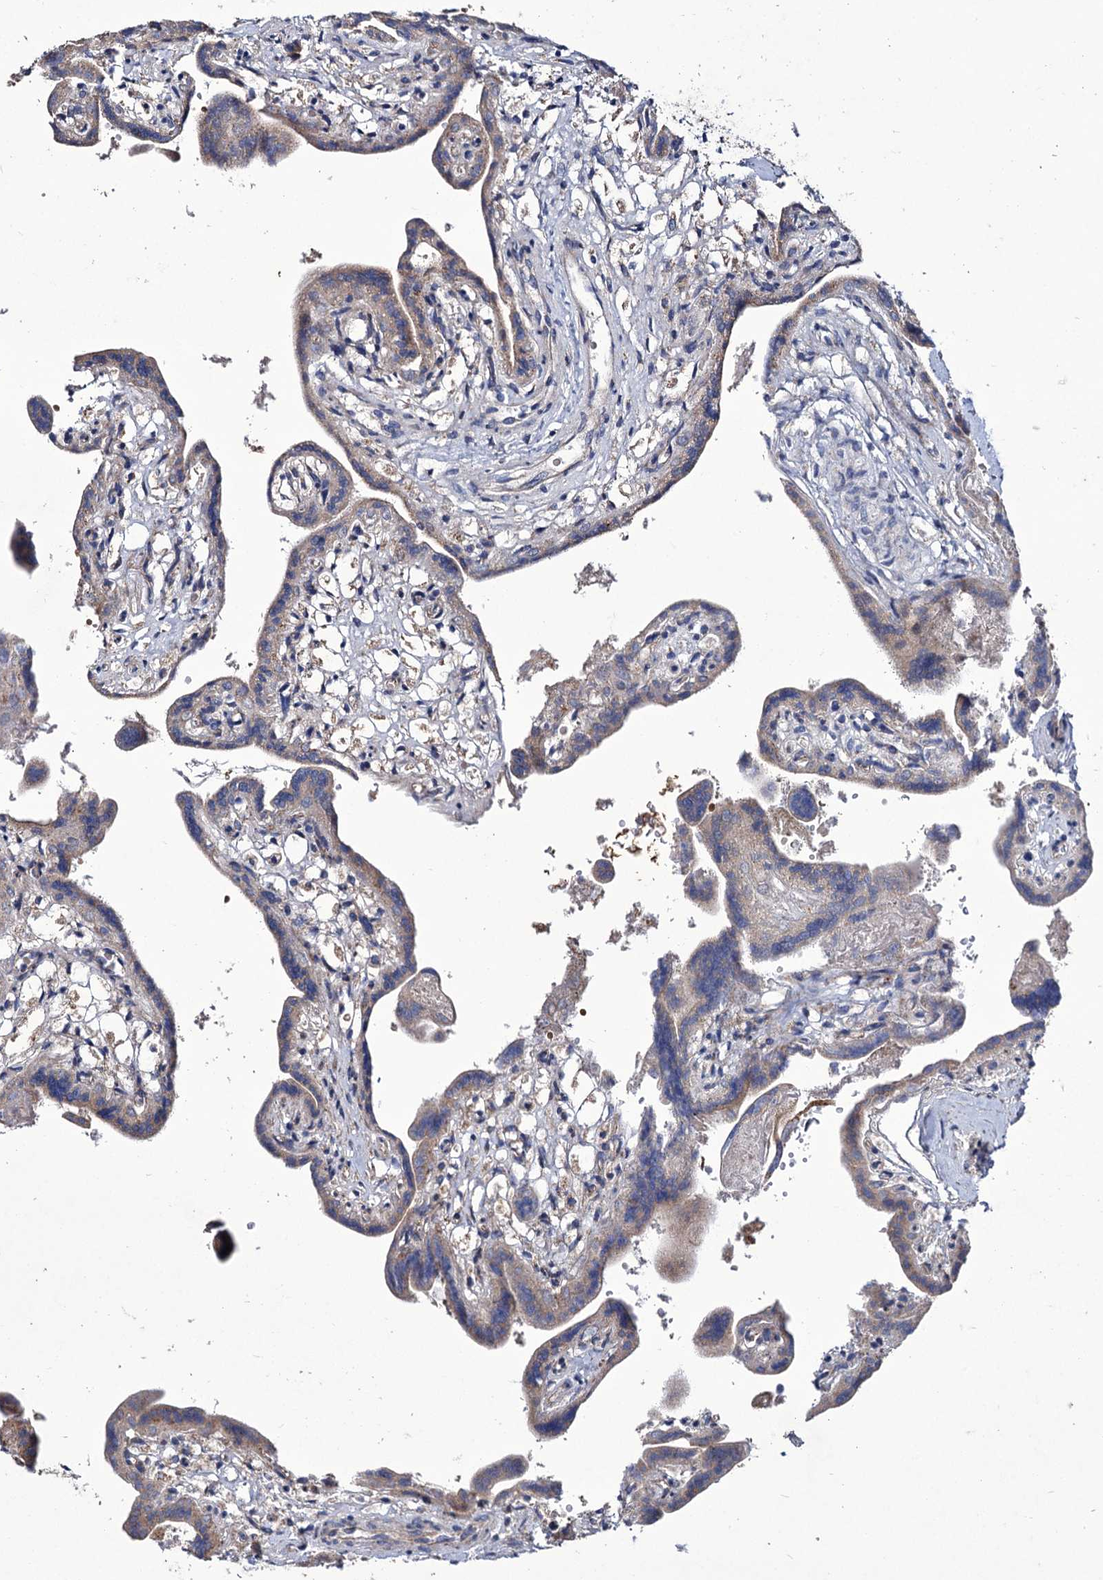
{"staining": {"intensity": "moderate", "quantity": "25%-75%", "location": "cytoplasmic/membranous"}, "tissue": "placenta", "cell_type": "Trophoblastic cells", "image_type": "normal", "snomed": [{"axis": "morphology", "description": "Normal tissue, NOS"}, {"axis": "topography", "description": "Placenta"}], "caption": "Benign placenta exhibits moderate cytoplasmic/membranous expression in about 25%-75% of trophoblastic cells (brown staining indicates protein expression, while blue staining denotes nuclei)..", "gene": "TUBGCP5", "patient": {"sex": "female", "age": 37}}